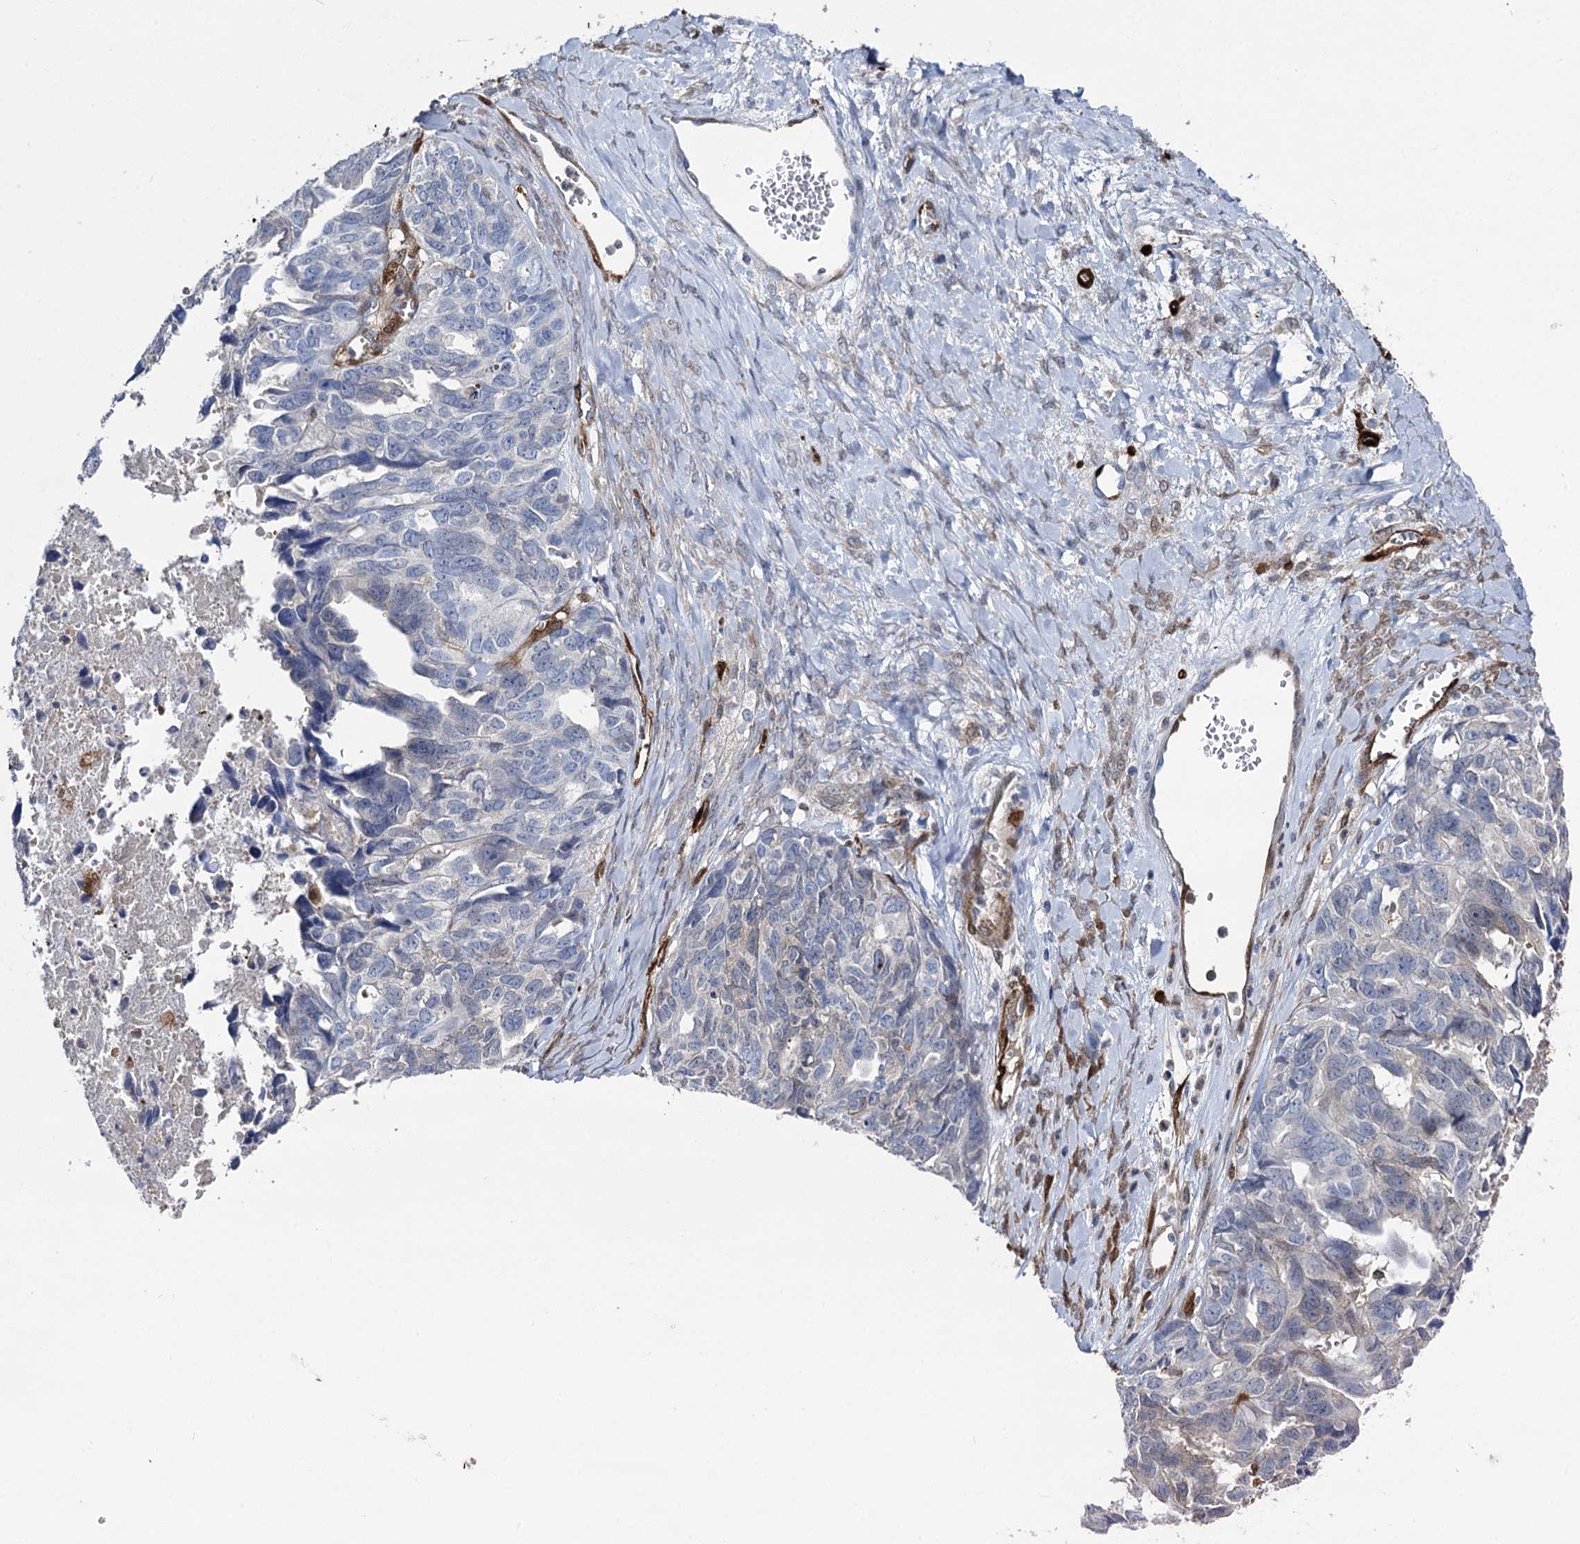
{"staining": {"intensity": "negative", "quantity": "none", "location": "none"}, "tissue": "ovarian cancer", "cell_type": "Tumor cells", "image_type": "cancer", "snomed": [{"axis": "morphology", "description": "Cystadenocarcinoma, serous, NOS"}, {"axis": "topography", "description": "Ovary"}], "caption": "Immunohistochemical staining of human ovarian cancer (serous cystadenocarcinoma) reveals no significant staining in tumor cells.", "gene": "FABP5", "patient": {"sex": "female", "age": 79}}